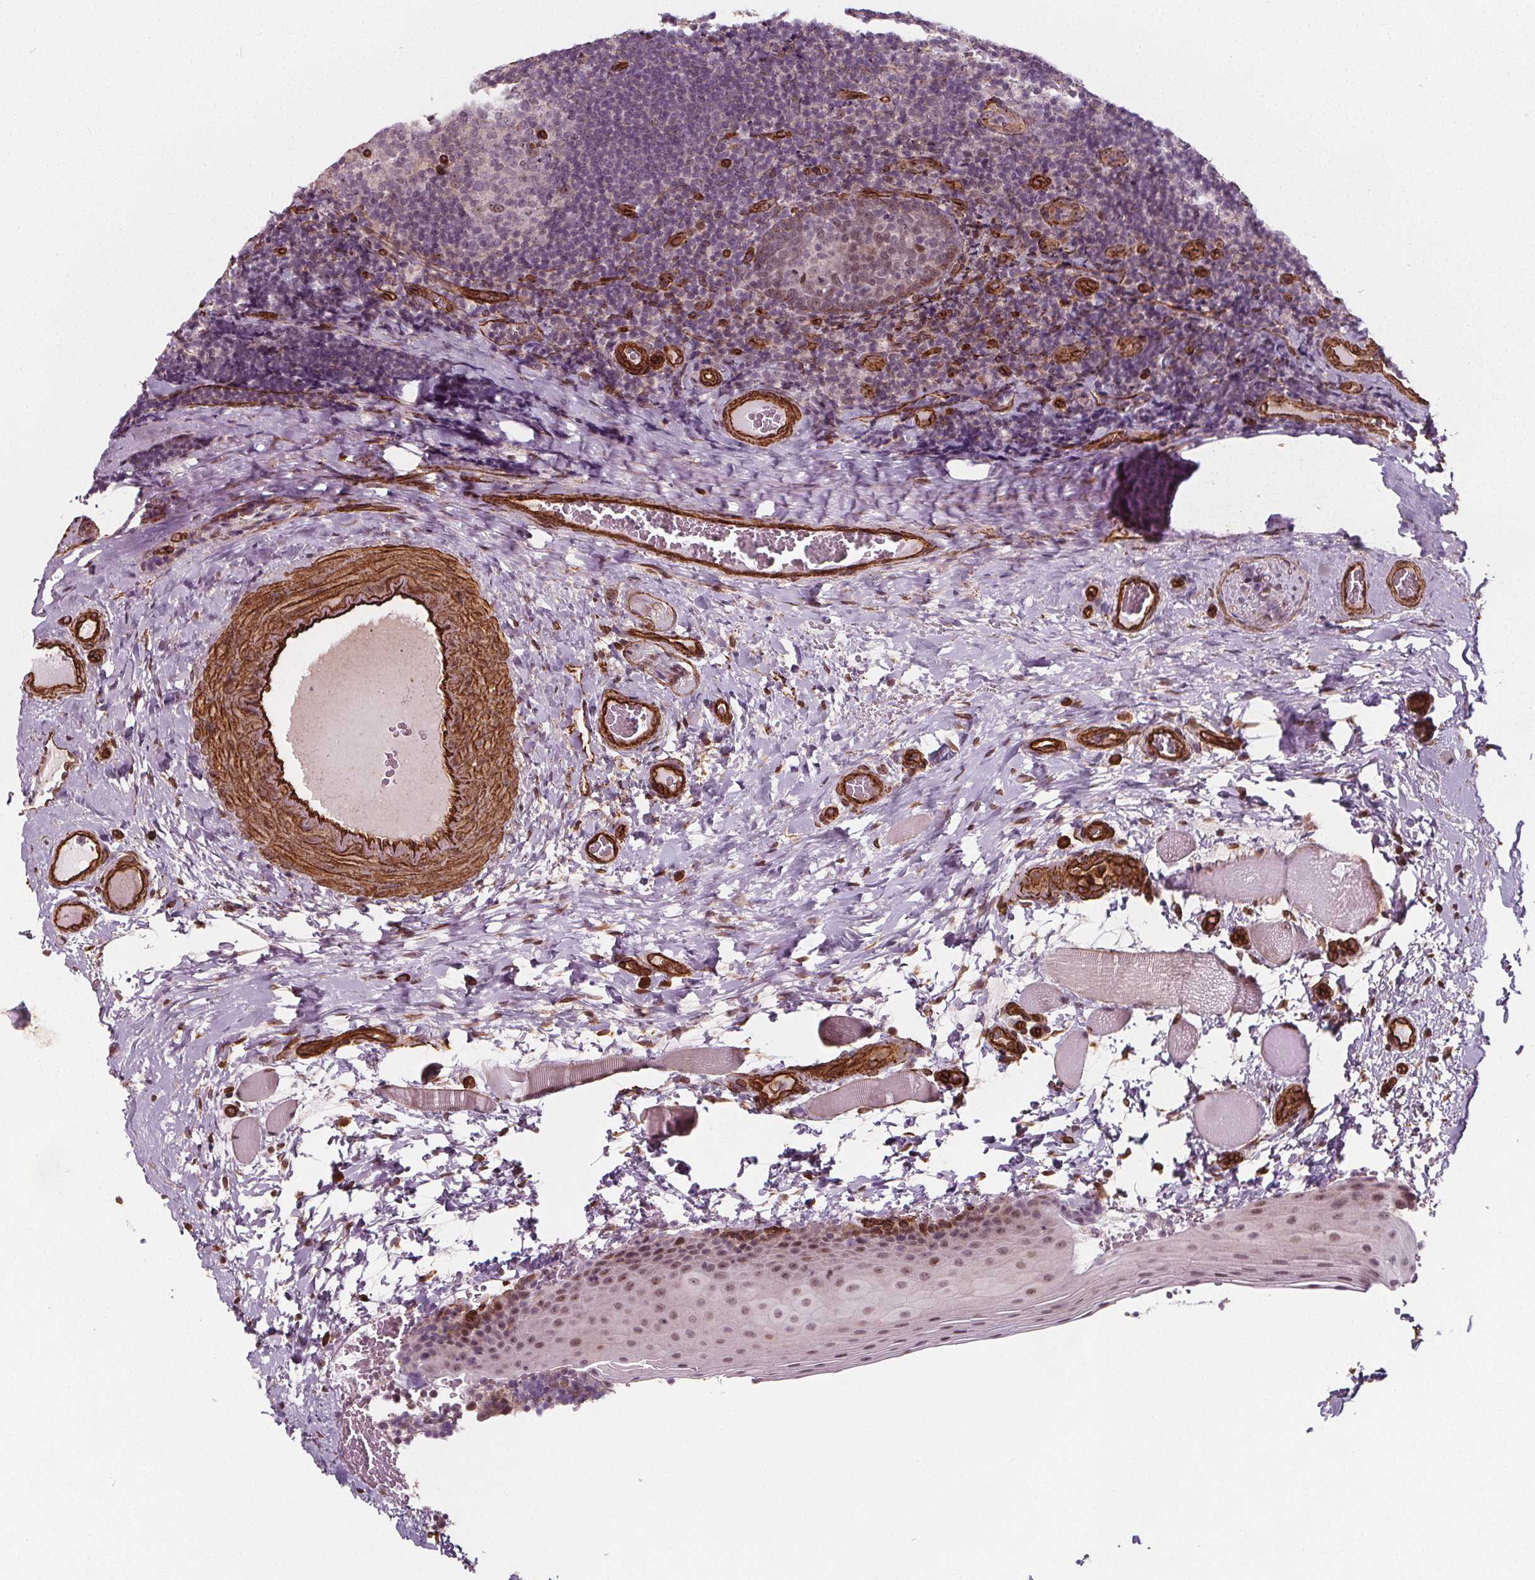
{"staining": {"intensity": "negative", "quantity": "none", "location": "none"}, "tissue": "tonsil", "cell_type": "Germinal center cells", "image_type": "normal", "snomed": [{"axis": "morphology", "description": "Normal tissue, NOS"}, {"axis": "morphology", "description": "Inflammation, NOS"}, {"axis": "topography", "description": "Tonsil"}], "caption": "Image shows no significant protein expression in germinal center cells of unremarkable tonsil.", "gene": "HAS1", "patient": {"sex": "female", "age": 31}}